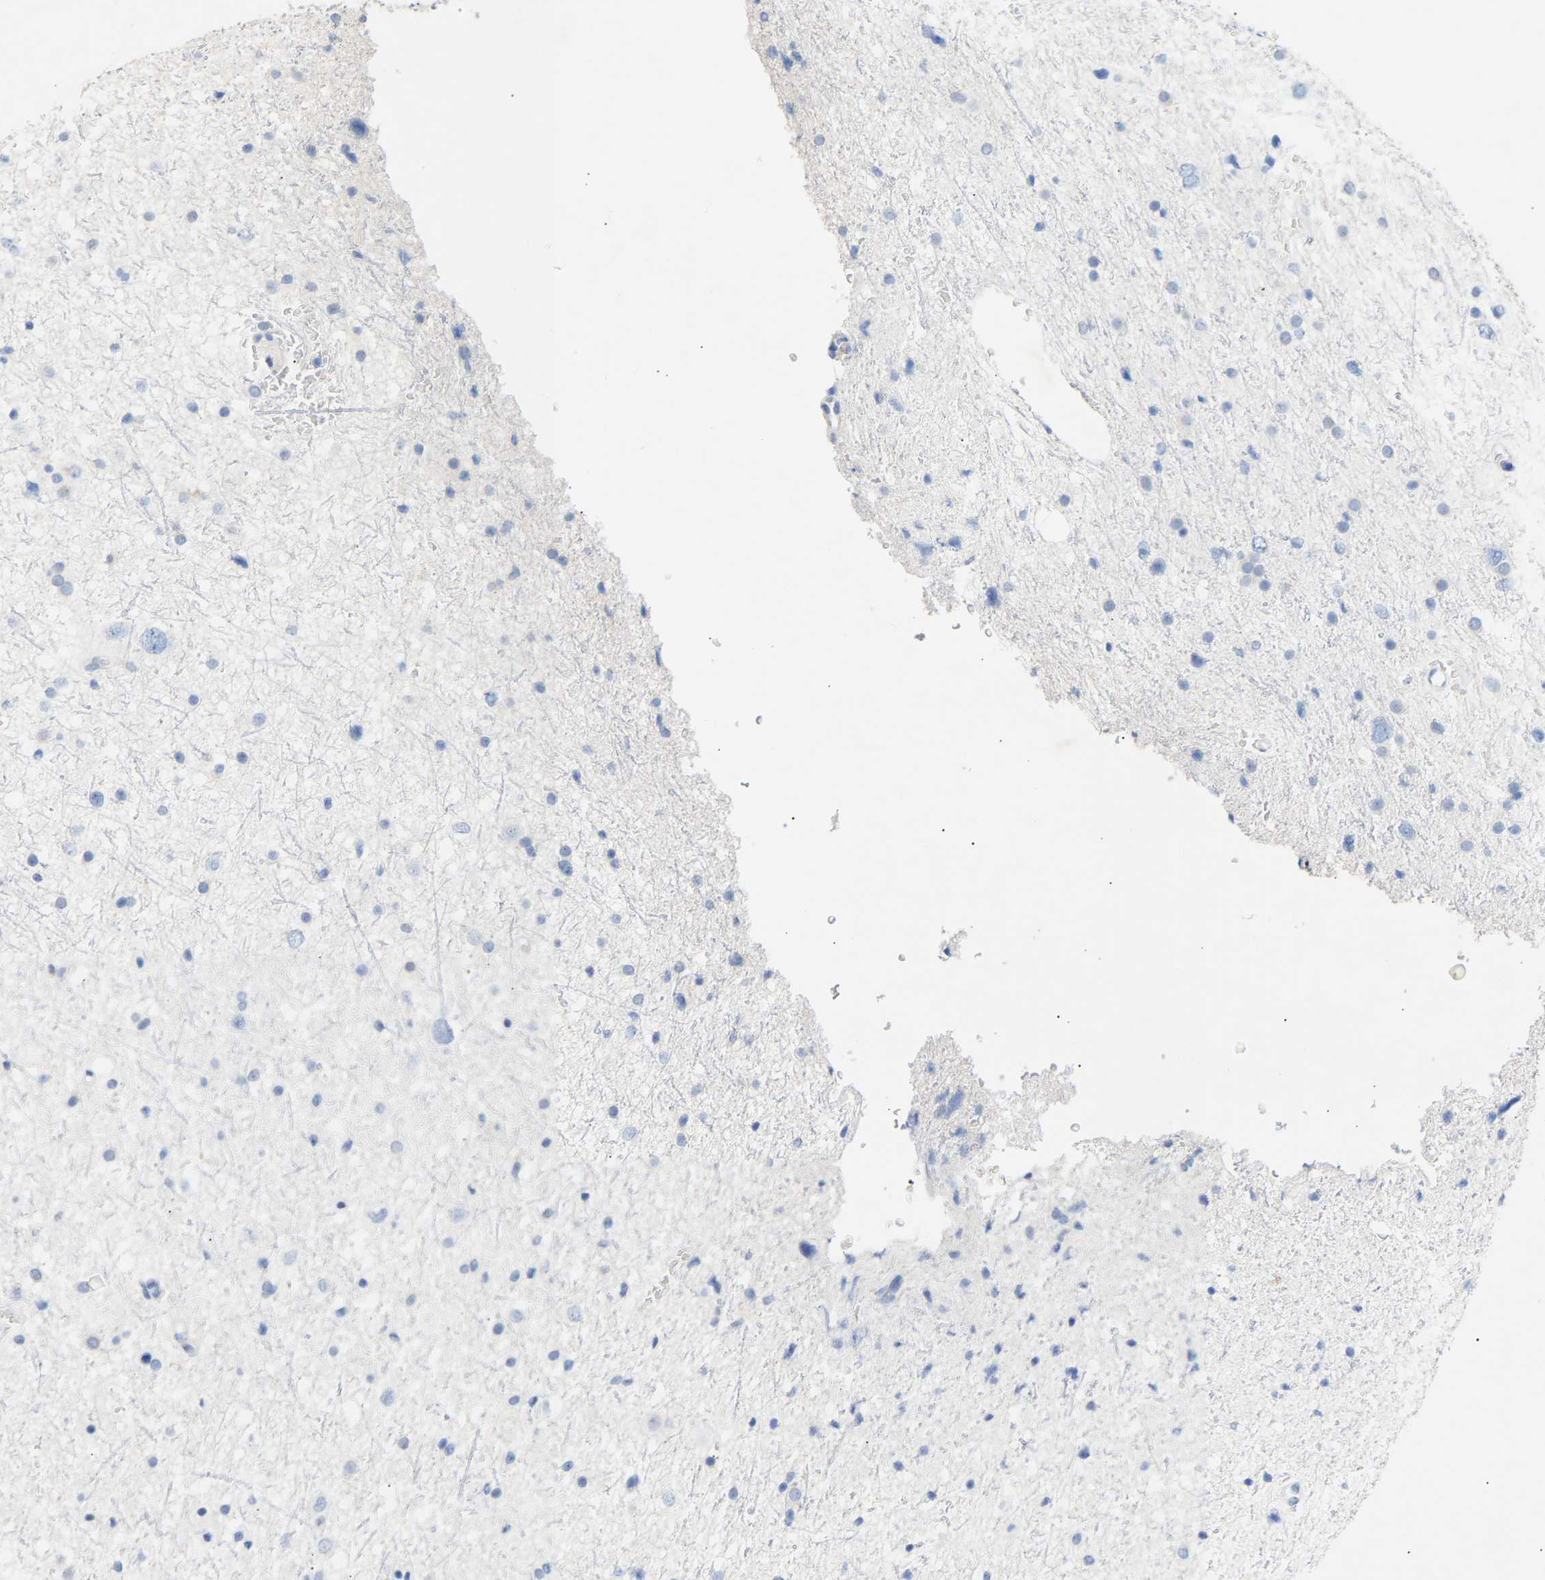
{"staining": {"intensity": "negative", "quantity": "none", "location": "none"}, "tissue": "glioma", "cell_type": "Tumor cells", "image_type": "cancer", "snomed": [{"axis": "morphology", "description": "Glioma, malignant, Low grade"}, {"axis": "topography", "description": "Brain"}], "caption": "The histopathology image displays no significant staining in tumor cells of malignant glioma (low-grade). Brightfield microscopy of immunohistochemistry (IHC) stained with DAB (brown) and hematoxylin (blue), captured at high magnification.", "gene": "PEX1", "patient": {"sex": "female", "age": 37}}